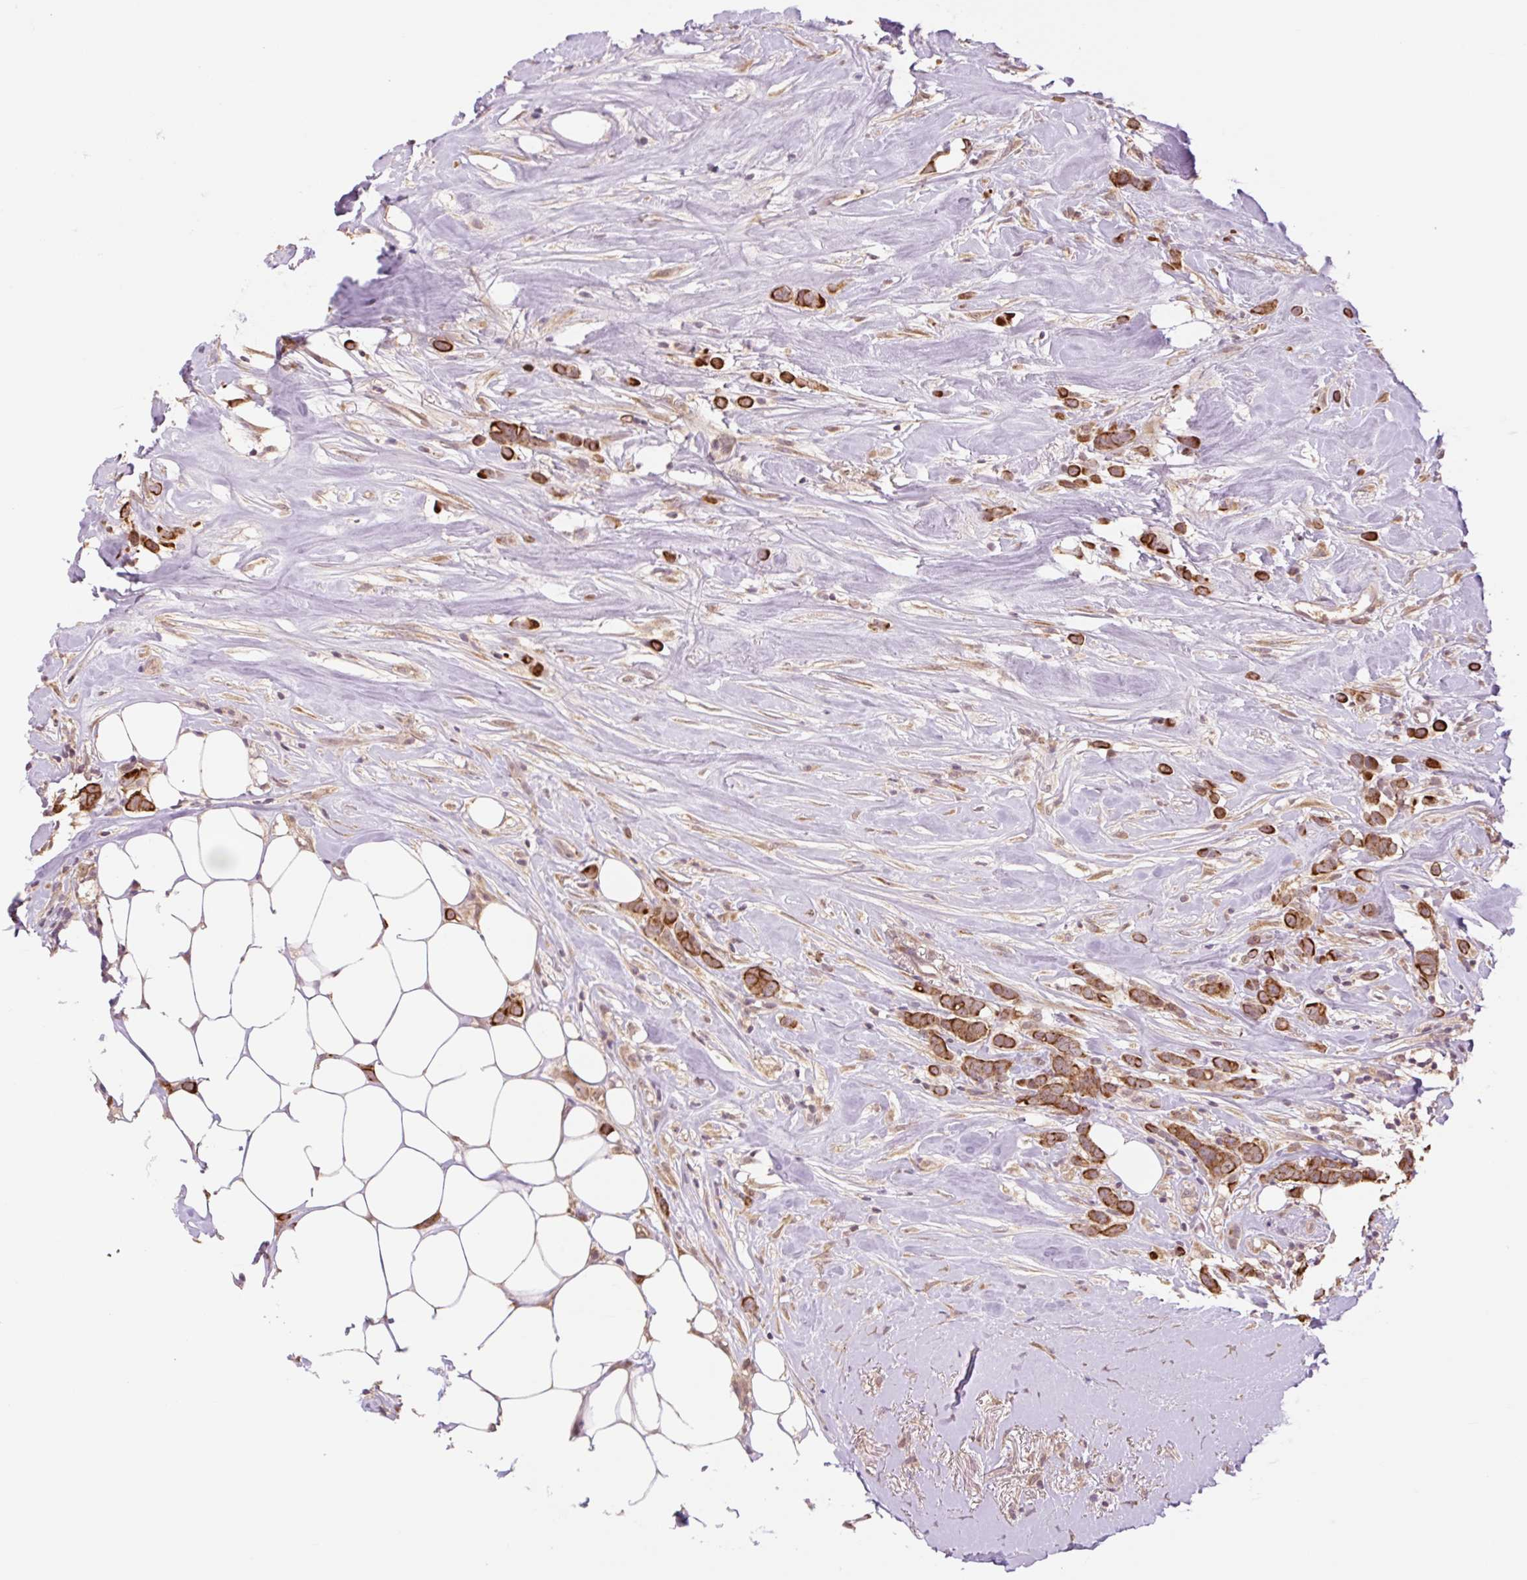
{"staining": {"intensity": "strong", "quantity": ">75%", "location": "cytoplasmic/membranous"}, "tissue": "breast cancer", "cell_type": "Tumor cells", "image_type": "cancer", "snomed": [{"axis": "morphology", "description": "Duct carcinoma"}, {"axis": "topography", "description": "Breast"}], "caption": "Immunohistochemical staining of infiltrating ductal carcinoma (breast) displays high levels of strong cytoplasmic/membranous expression in approximately >75% of tumor cells. (DAB (3,3'-diaminobenzidine) IHC, brown staining for protein, blue staining for nuclei).", "gene": "YJU2B", "patient": {"sex": "female", "age": 80}}